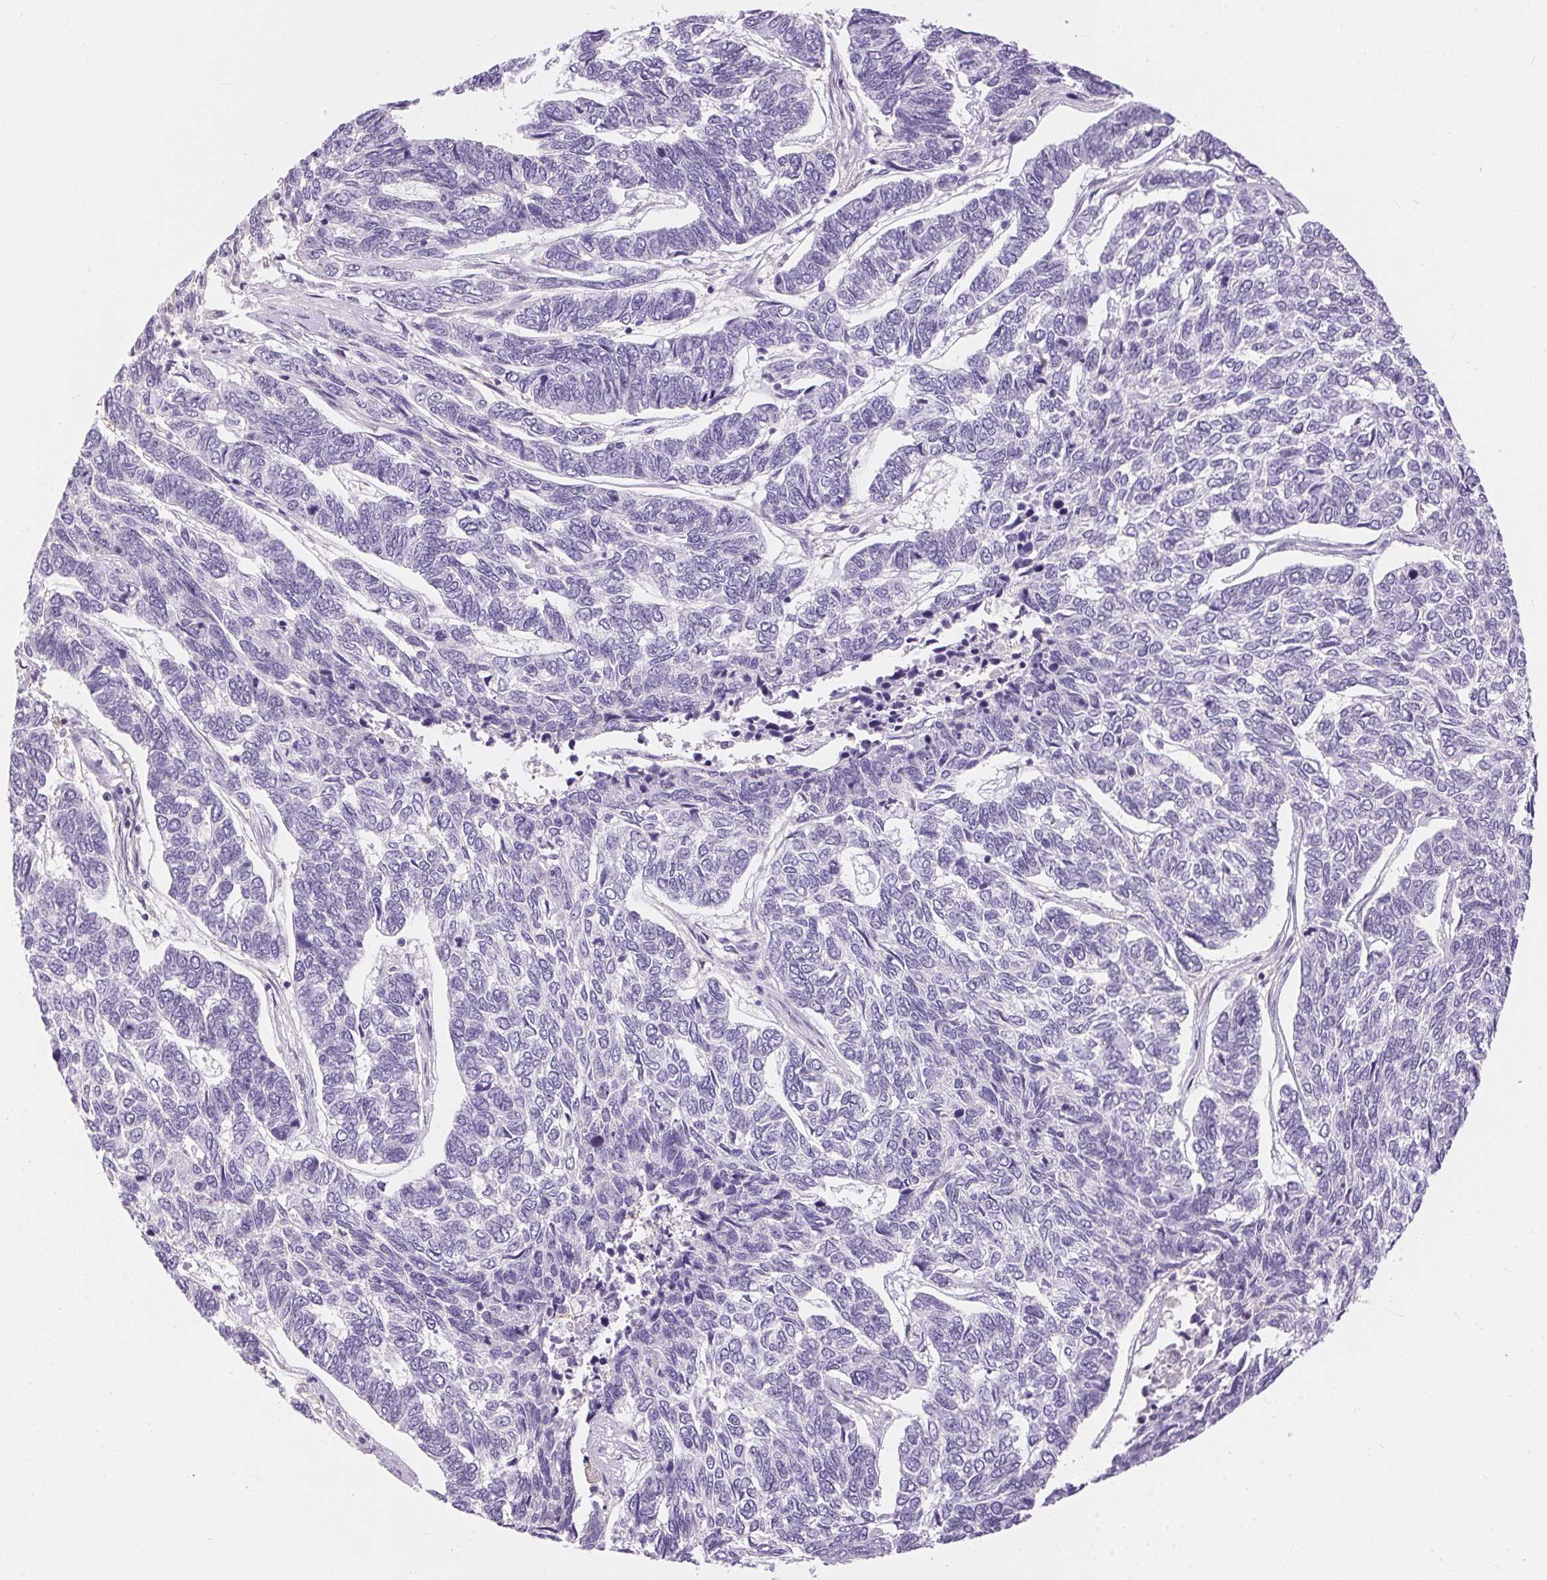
{"staining": {"intensity": "negative", "quantity": "none", "location": "none"}, "tissue": "skin cancer", "cell_type": "Tumor cells", "image_type": "cancer", "snomed": [{"axis": "morphology", "description": "Basal cell carcinoma"}, {"axis": "topography", "description": "Skin"}], "caption": "The histopathology image displays no significant expression in tumor cells of basal cell carcinoma (skin).", "gene": "PNLIPRP3", "patient": {"sex": "female", "age": 65}}